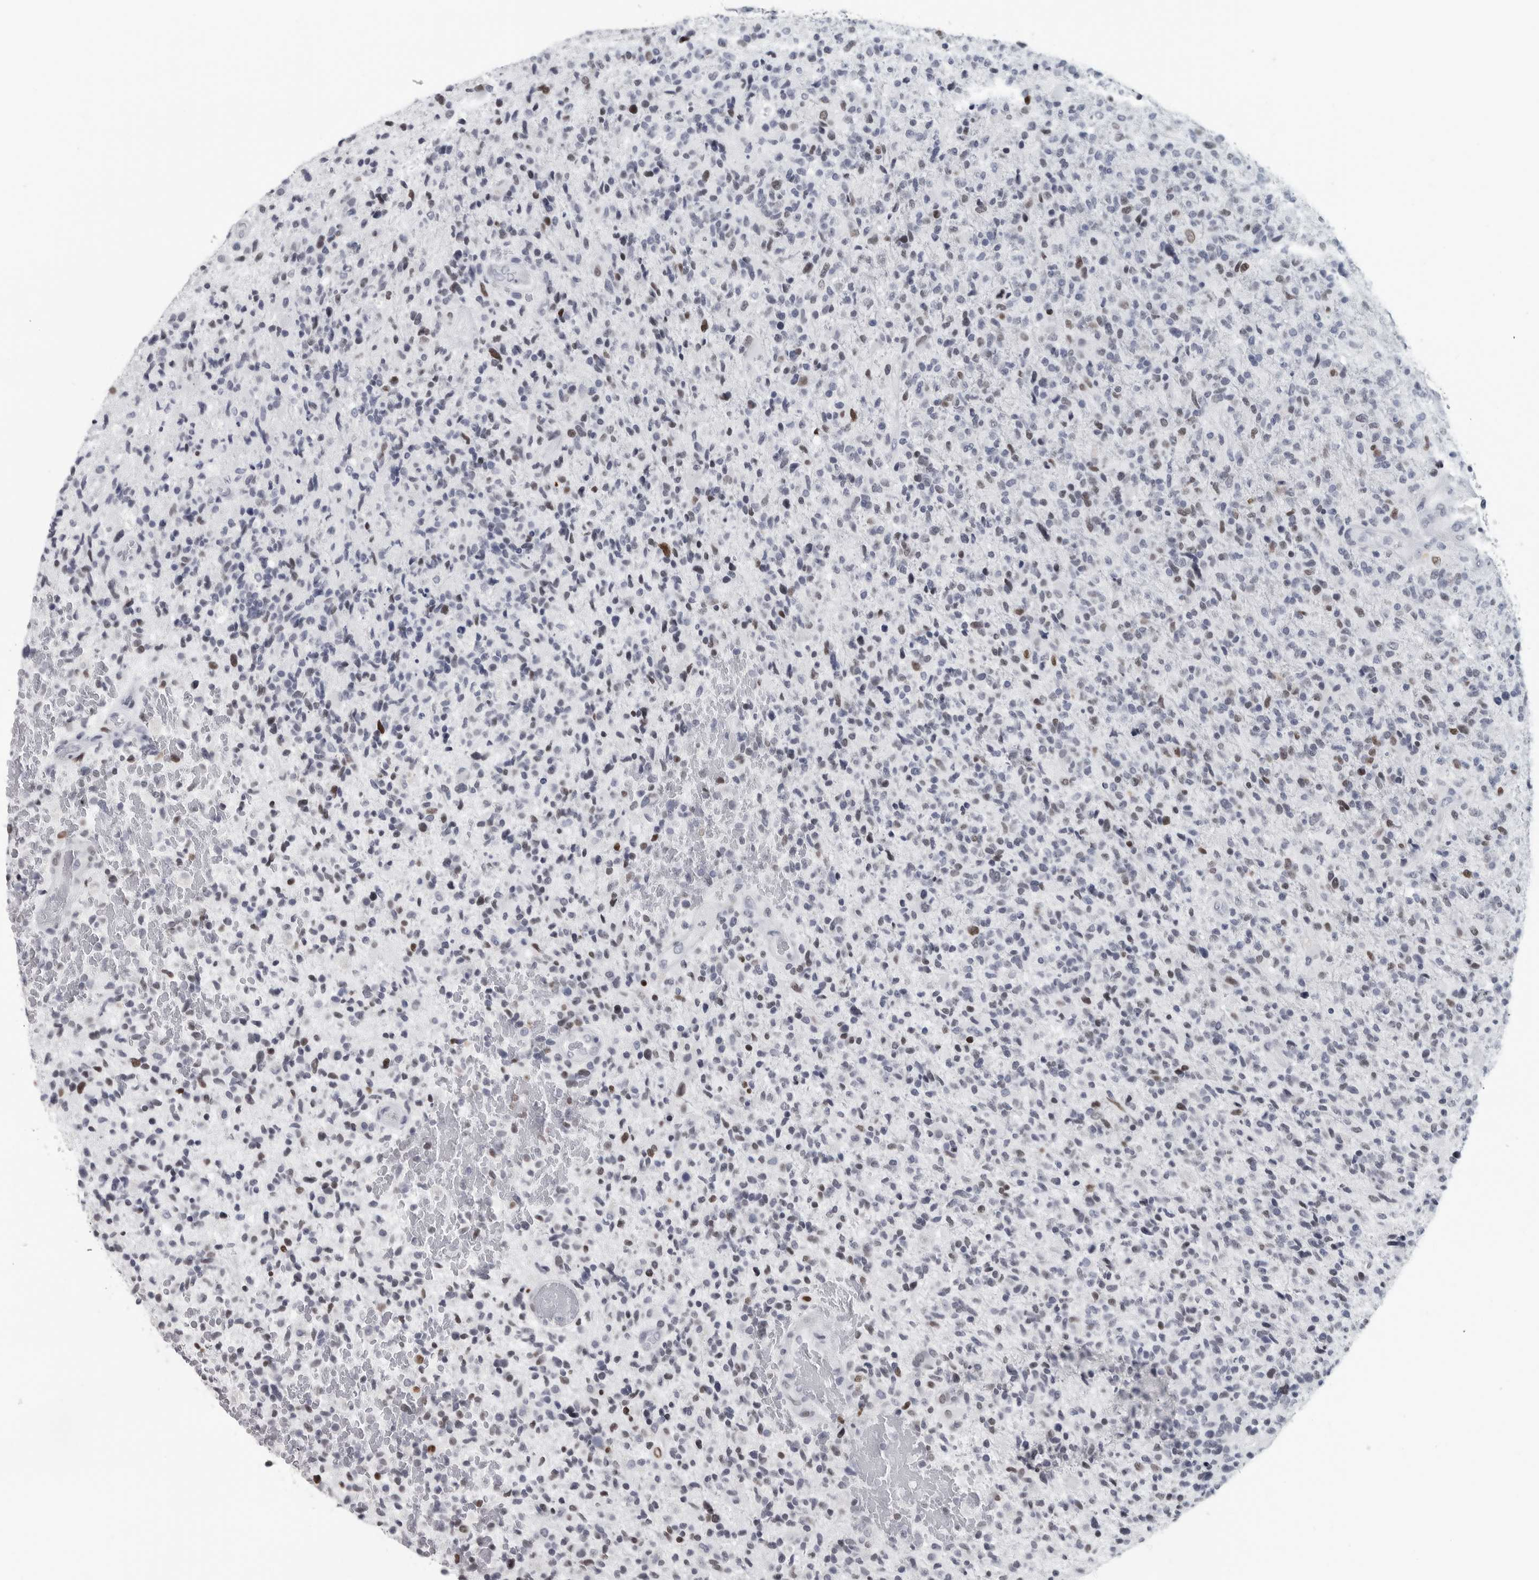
{"staining": {"intensity": "negative", "quantity": "none", "location": "none"}, "tissue": "glioma", "cell_type": "Tumor cells", "image_type": "cancer", "snomed": [{"axis": "morphology", "description": "Glioma, malignant, High grade"}, {"axis": "topography", "description": "Brain"}], "caption": "Immunohistochemistry of human glioma shows no expression in tumor cells.", "gene": "SATB2", "patient": {"sex": "male", "age": 72}}